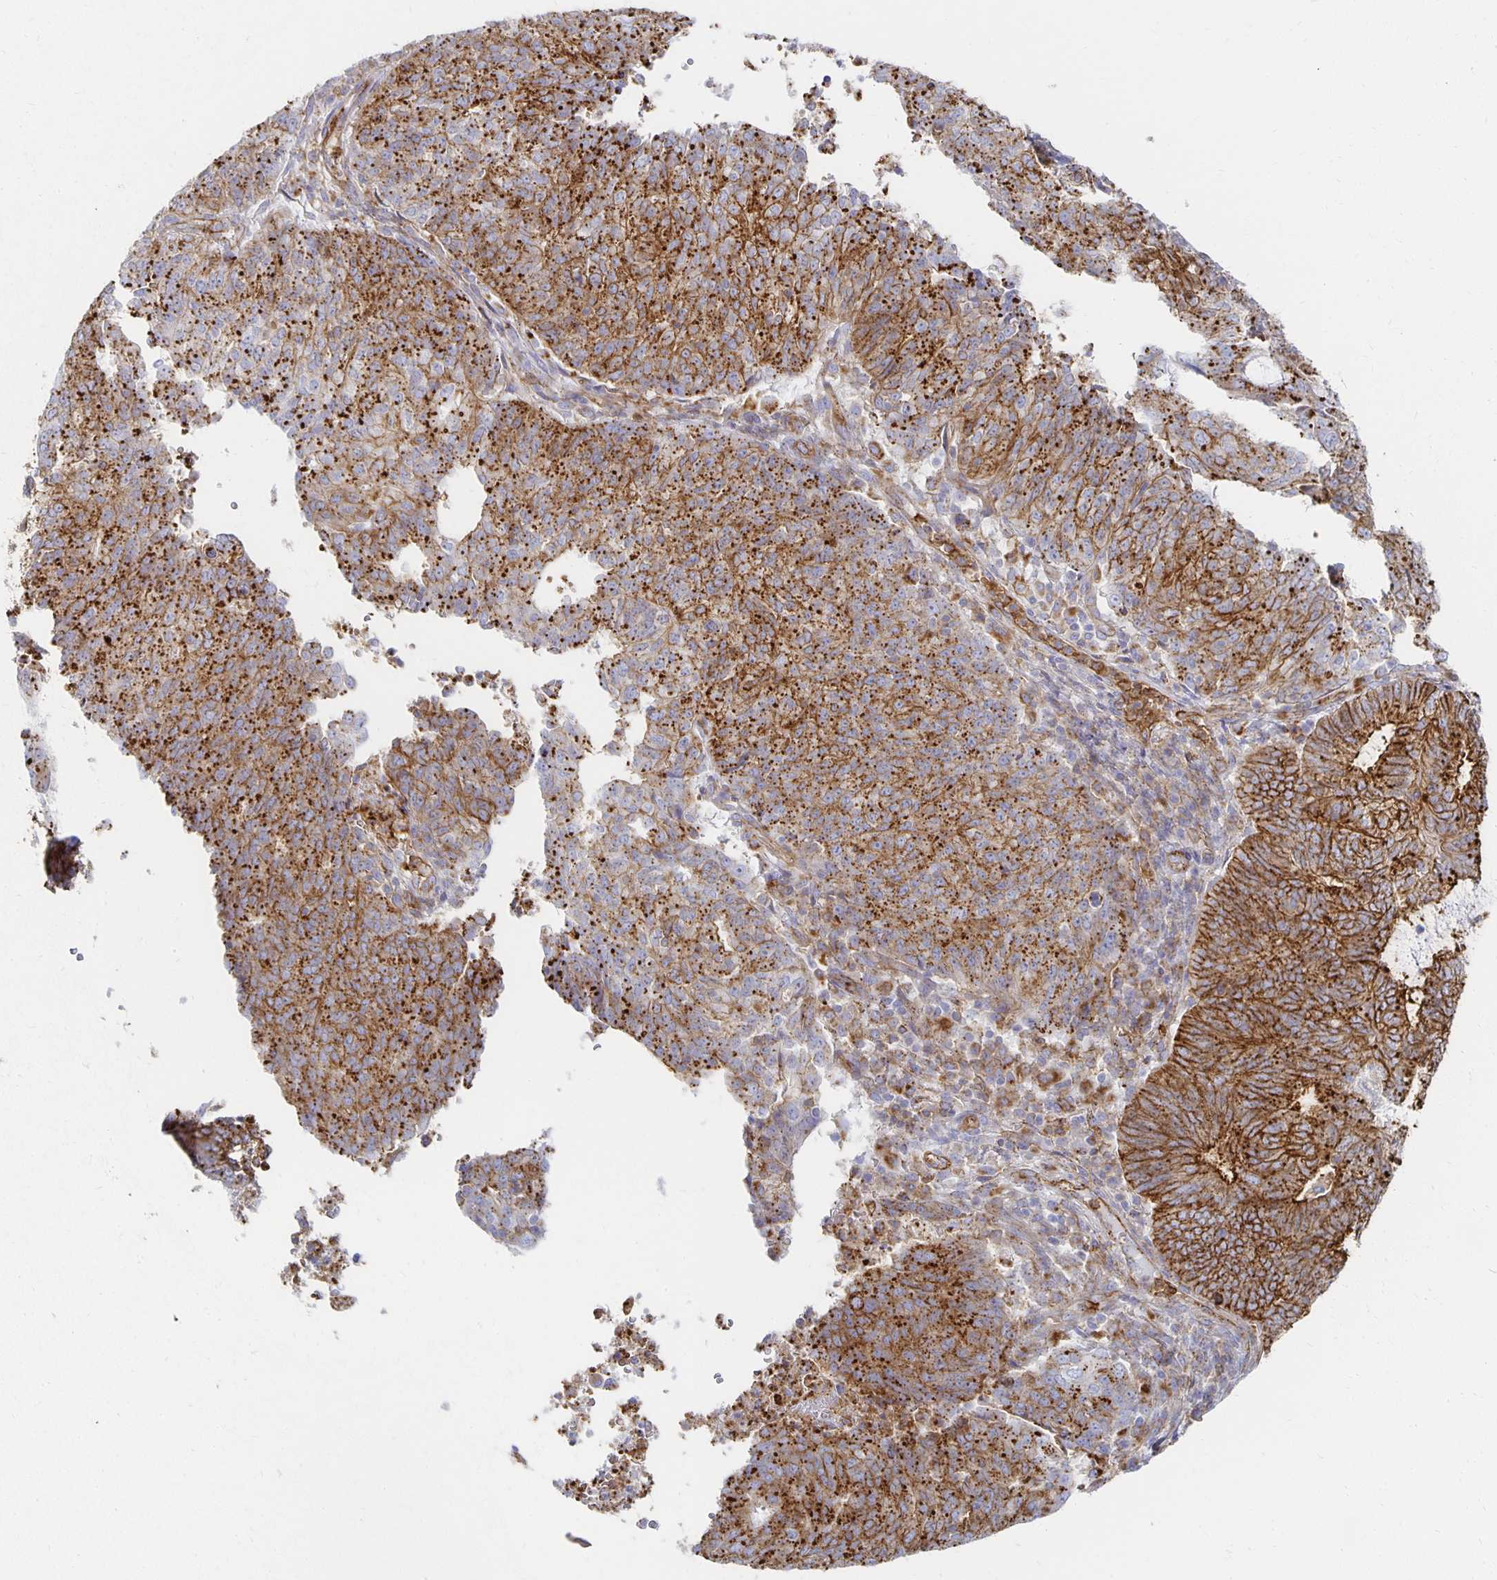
{"staining": {"intensity": "strong", "quantity": ">75%", "location": "cytoplasmic/membranous"}, "tissue": "endometrial cancer", "cell_type": "Tumor cells", "image_type": "cancer", "snomed": [{"axis": "morphology", "description": "Adenocarcinoma, NOS"}, {"axis": "topography", "description": "Endometrium"}], "caption": "The histopathology image displays immunohistochemical staining of endometrial cancer (adenocarcinoma). There is strong cytoplasmic/membranous staining is present in approximately >75% of tumor cells. The staining is performed using DAB (3,3'-diaminobenzidine) brown chromogen to label protein expression. The nuclei are counter-stained blue using hematoxylin.", "gene": "TAAR1", "patient": {"sex": "female", "age": 82}}